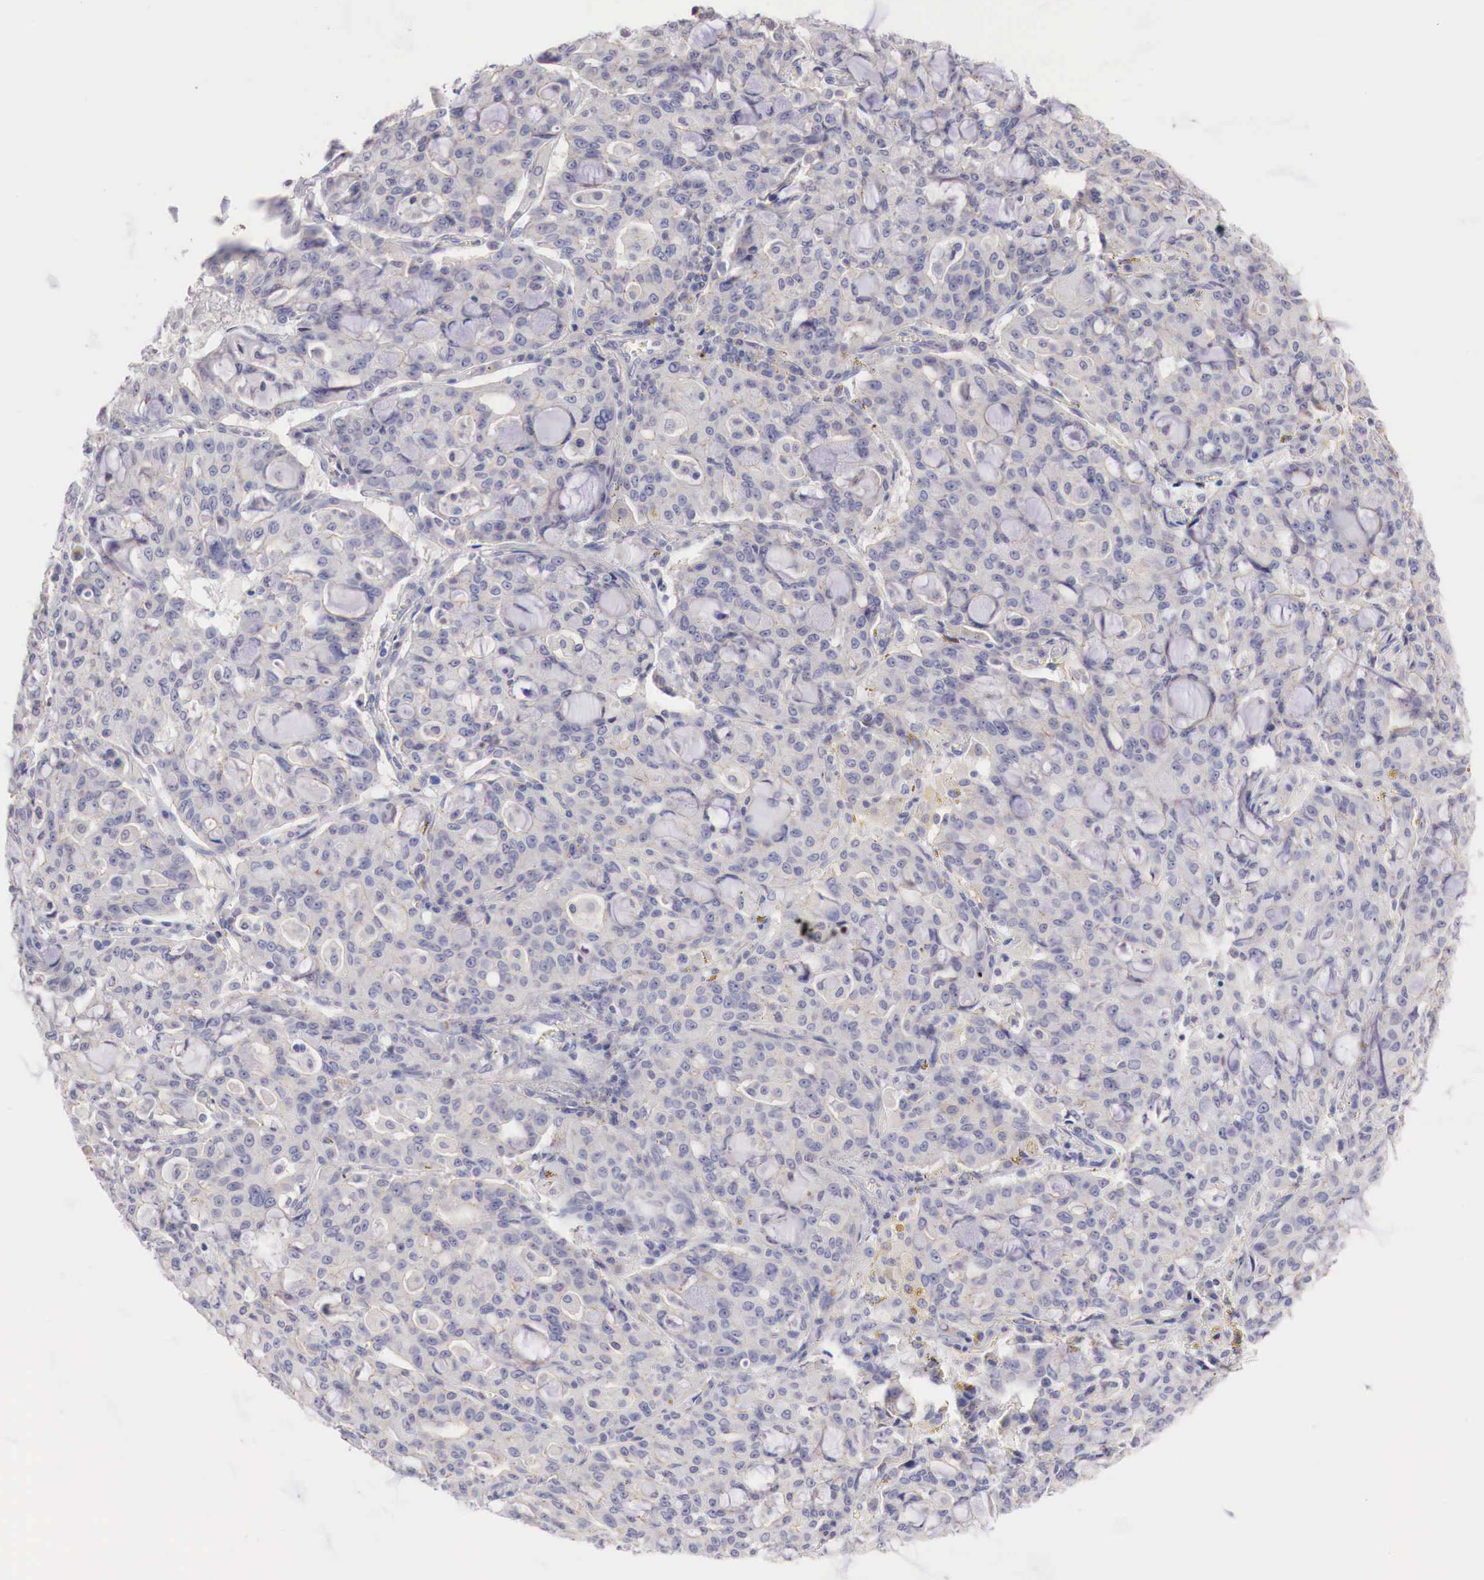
{"staining": {"intensity": "negative", "quantity": "none", "location": "none"}, "tissue": "lung cancer", "cell_type": "Tumor cells", "image_type": "cancer", "snomed": [{"axis": "morphology", "description": "Adenocarcinoma, NOS"}, {"axis": "topography", "description": "Lung"}], "caption": "Tumor cells show no significant positivity in lung adenocarcinoma. (Immunohistochemistry, brightfield microscopy, high magnification).", "gene": "TRIM13", "patient": {"sex": "female", "age": 44}}